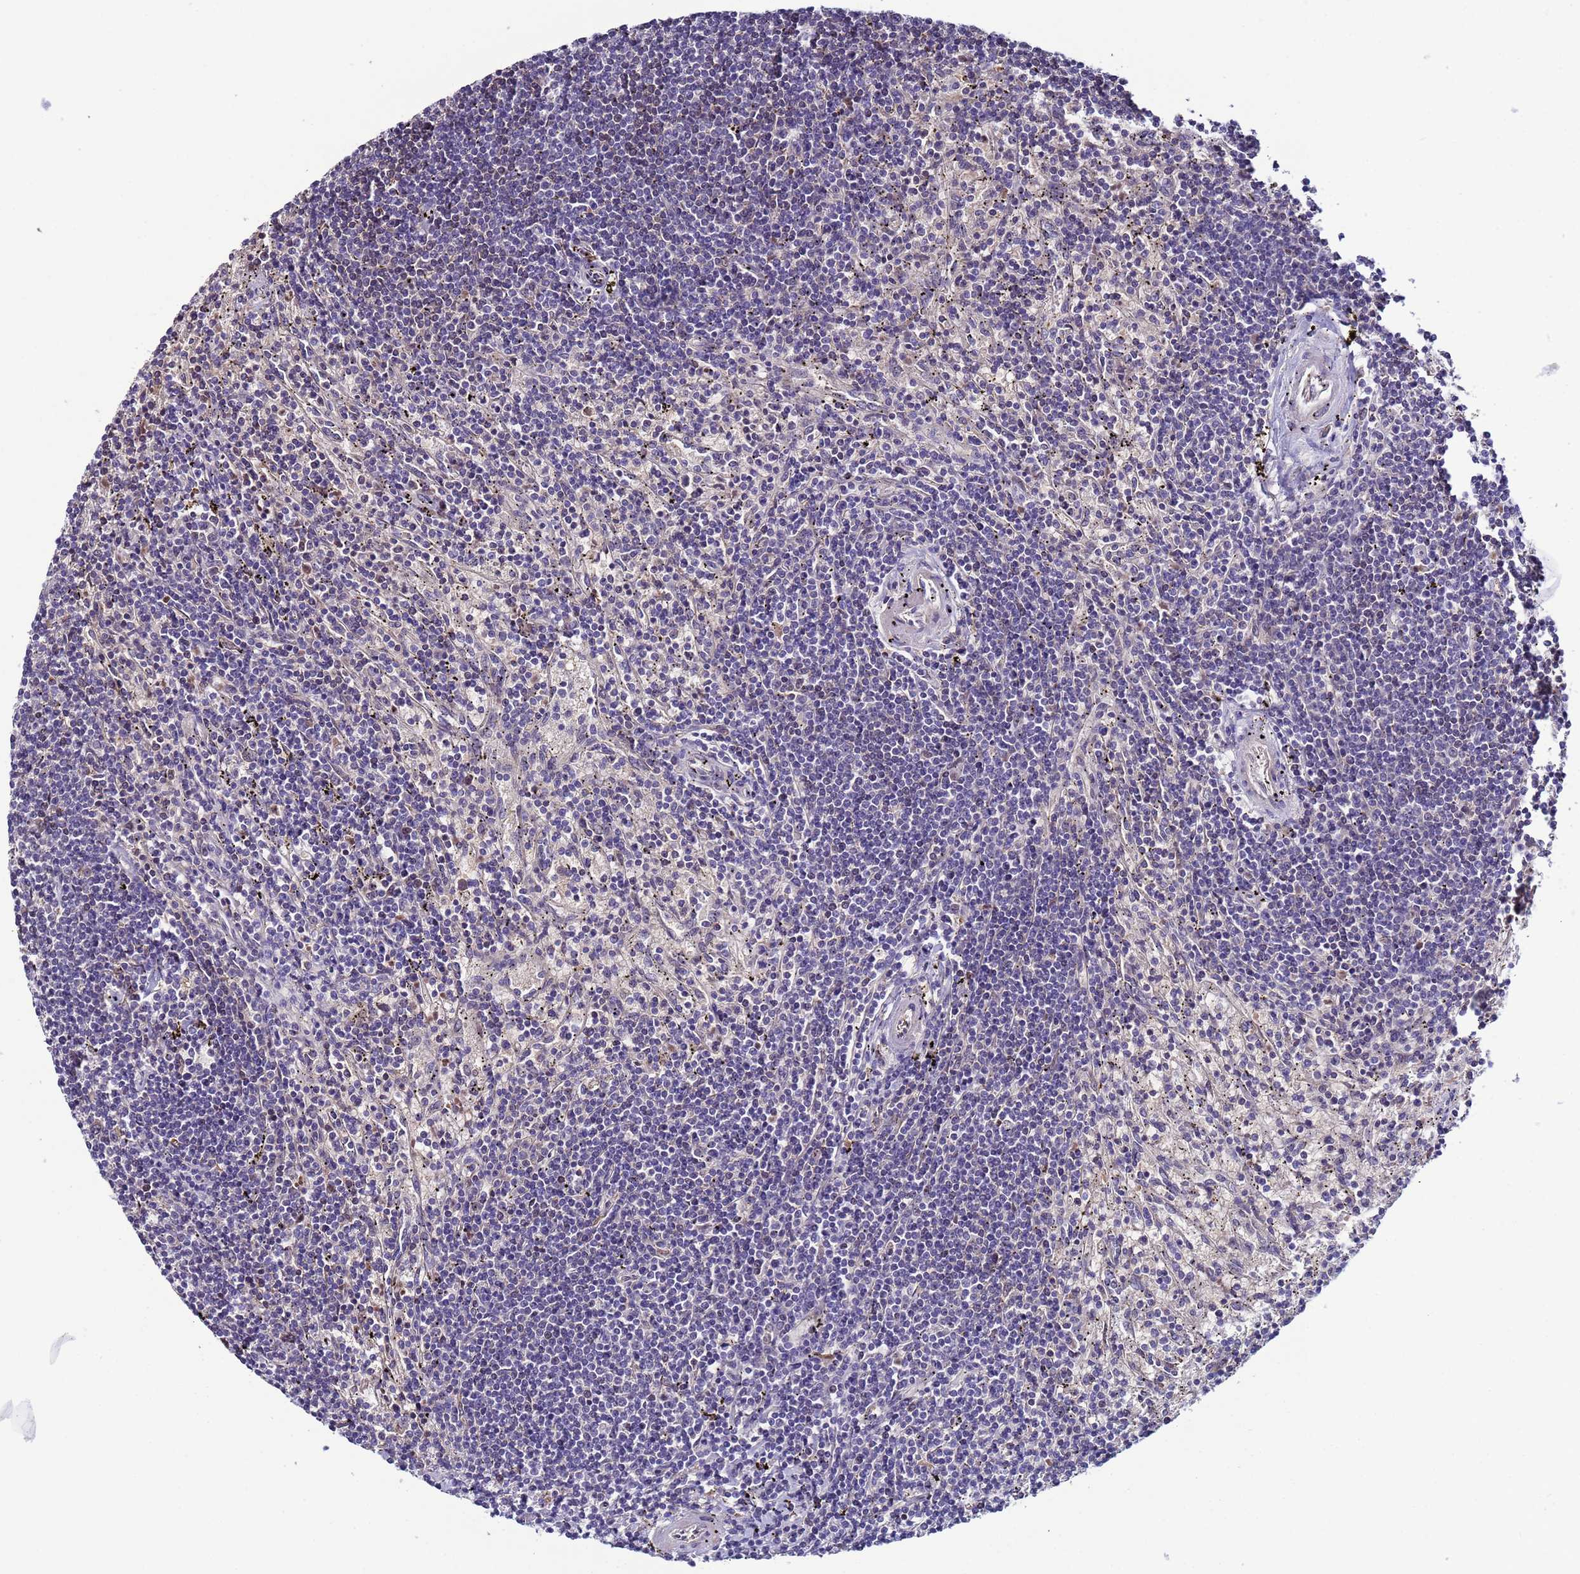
{"staining": {"intensity": "negative", "quantity": "none", "location": "none"}, "tissue": "lymphoma", "cell_type": "Tumor cells", "image_type": "cancer", "snomed": [{"axis": "morphology", "description": "Malignant lymphoma, non-Hodgkin's type, Low grade"}, {"axis": "topography", "description": "Spleen"}], "caption": "There is no significant staining in tumor cells of lymphoma. (DAB immunohistochemistry, high magnification).", "gene": "CLHC1", "patient": {"sex": "male", "age": 76}}